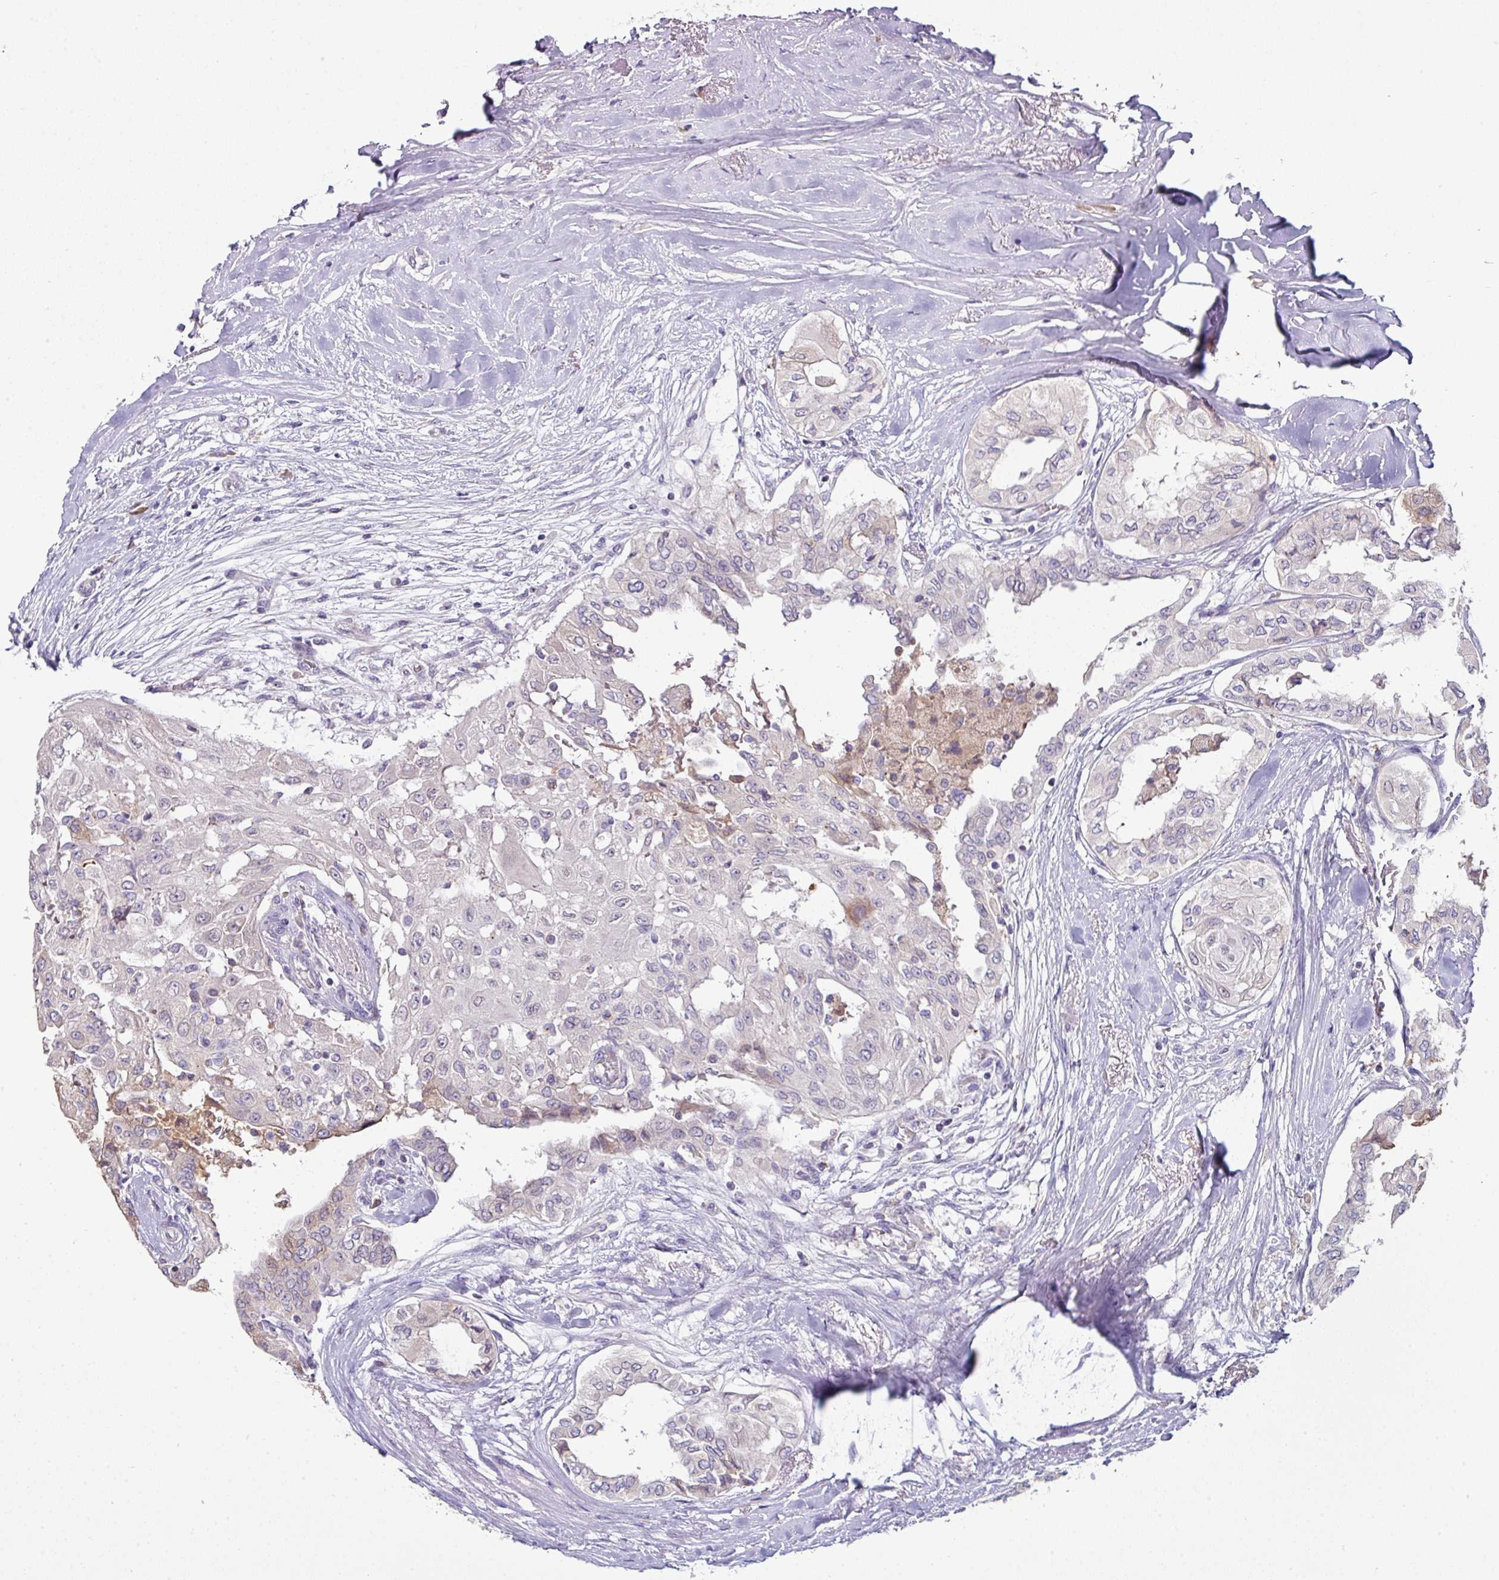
{"staining": {"intensity": "negative", "quantity": "none", "location": "none"}, "tissue": "thyroid cancer", "cell_type": "Tumor cells", "image_type": "cancer", "snomed": [{"axis": "morphology", "description": "Papillary adenocarcinoma, NOS"}, {"axis": "topography", "description": "Thyroid gland"}], "caption": "Immunohistochemistry (IHC) image of human thyroid papillary adenocarcinoma stained for a protein (brown), which reveals no positivity in tumor cells.", "gene": "SLAMF6", "patient": {"sex": "female", "age": 59}}